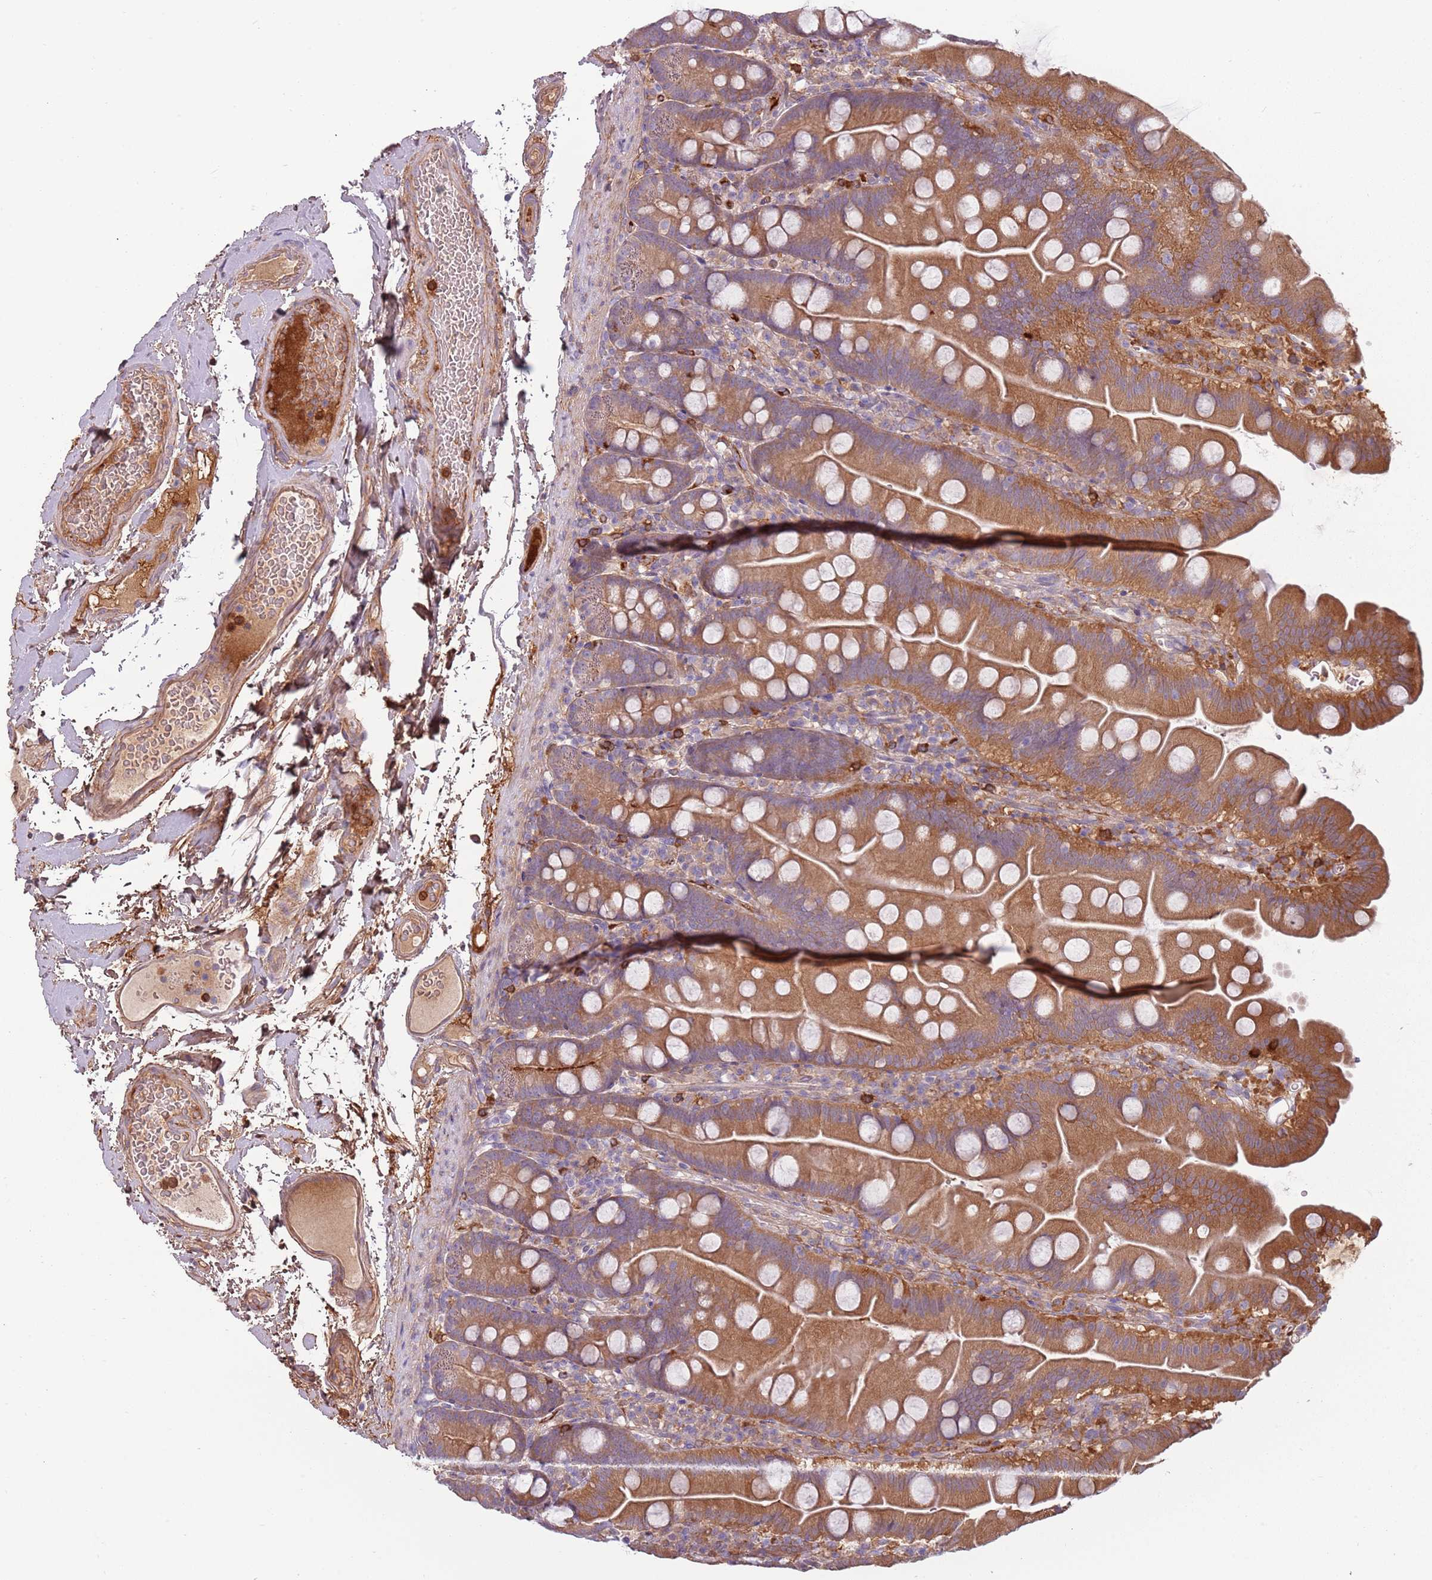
{"staining": {"intensity": "moderate", "quantity": ">75%", "location": "cytoplasmic/membranous"}, "tissue": "small intestine", "cell_type": "Glandular cells", "image_type": "normal", "snomed": [{"axis": "morphology", "description": "Normal tissue, NOS"}, {"axis": "topography", "description": "Small intestine"}], "caption": "A micrograph showing moderate cytoplasmic/membranous positivity in about >75% of glandular cells in unremarkable small intestine, as visualized by brown immunohistochemical staining.", "gene": "NADK", "patient": {"sex": "female", "age": 68}}